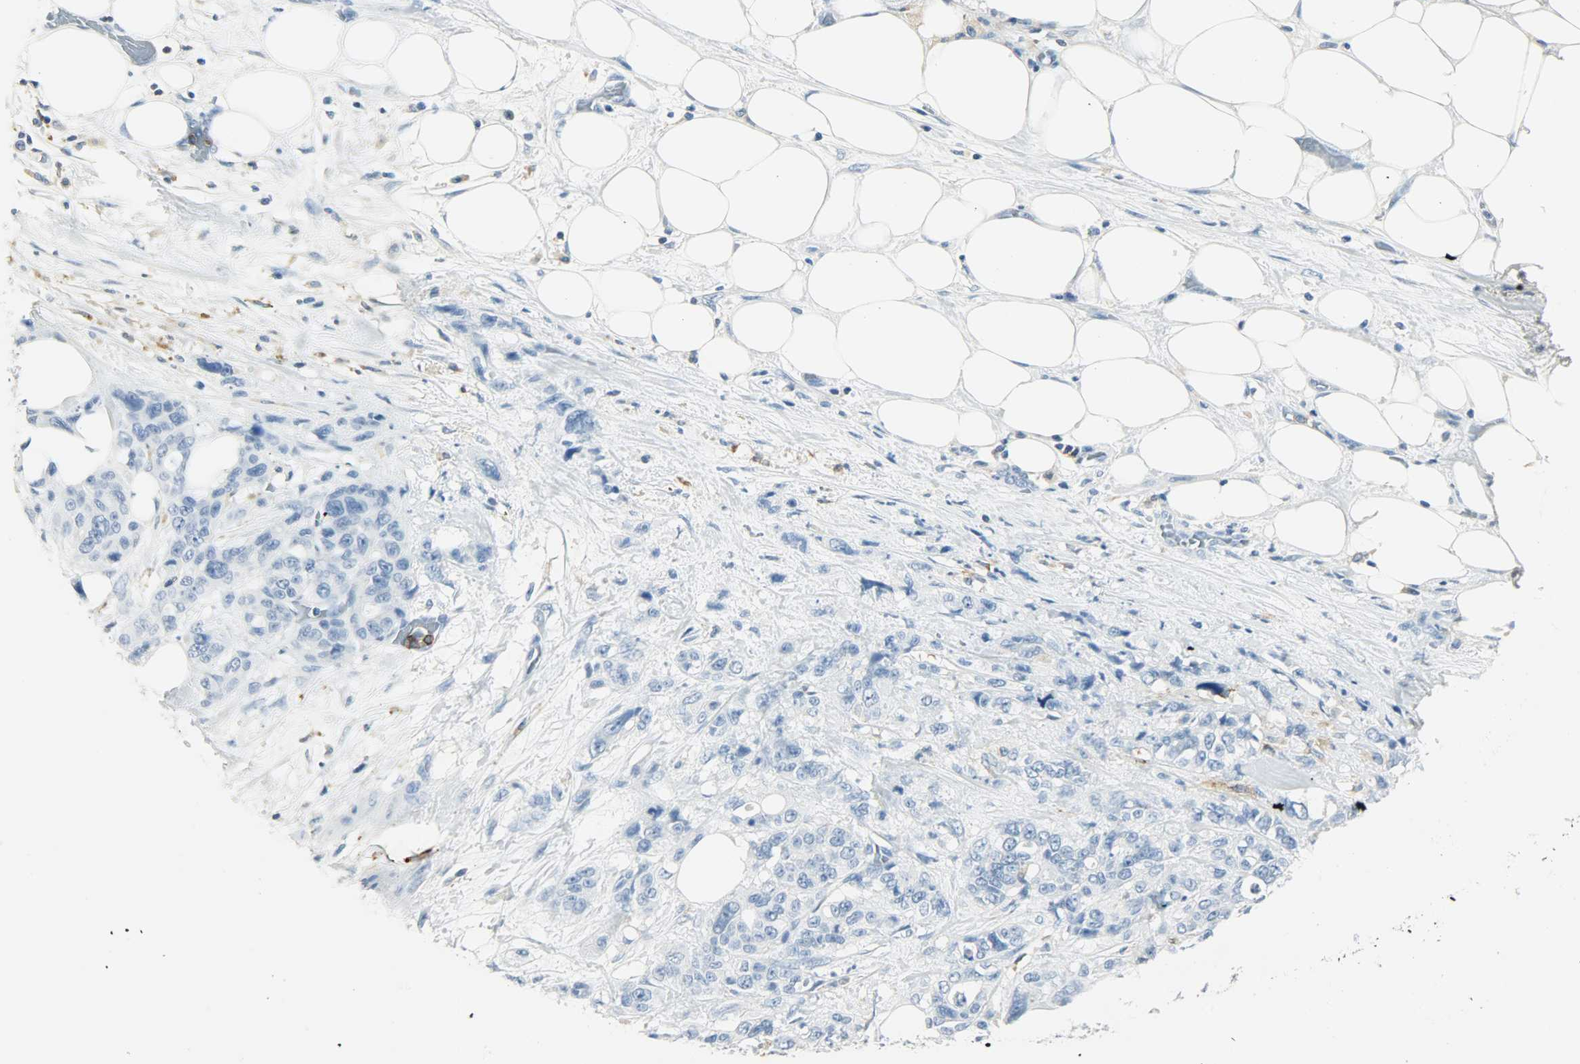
{"staining": {"intensity": "negative", "quantity": "none", "location": "none"}, "tissue": "pancreatic cancer", "cell_type": "Tumor cells", "image_type": "cancer", "snomed": [{"axis": "morphology", "description": "Adenocarcinoma, NOS"}, {"axis": "topography", "description": "Pancreas"}], "caption": "Photomicrograph shows no significant protein staining in tumor cells of adenocarcinoma (pancreatic). (DAB IHC with hematoxylin counter stain).", "gene": "PTPN6", "patient": {"sex": "male", "age": 46}}